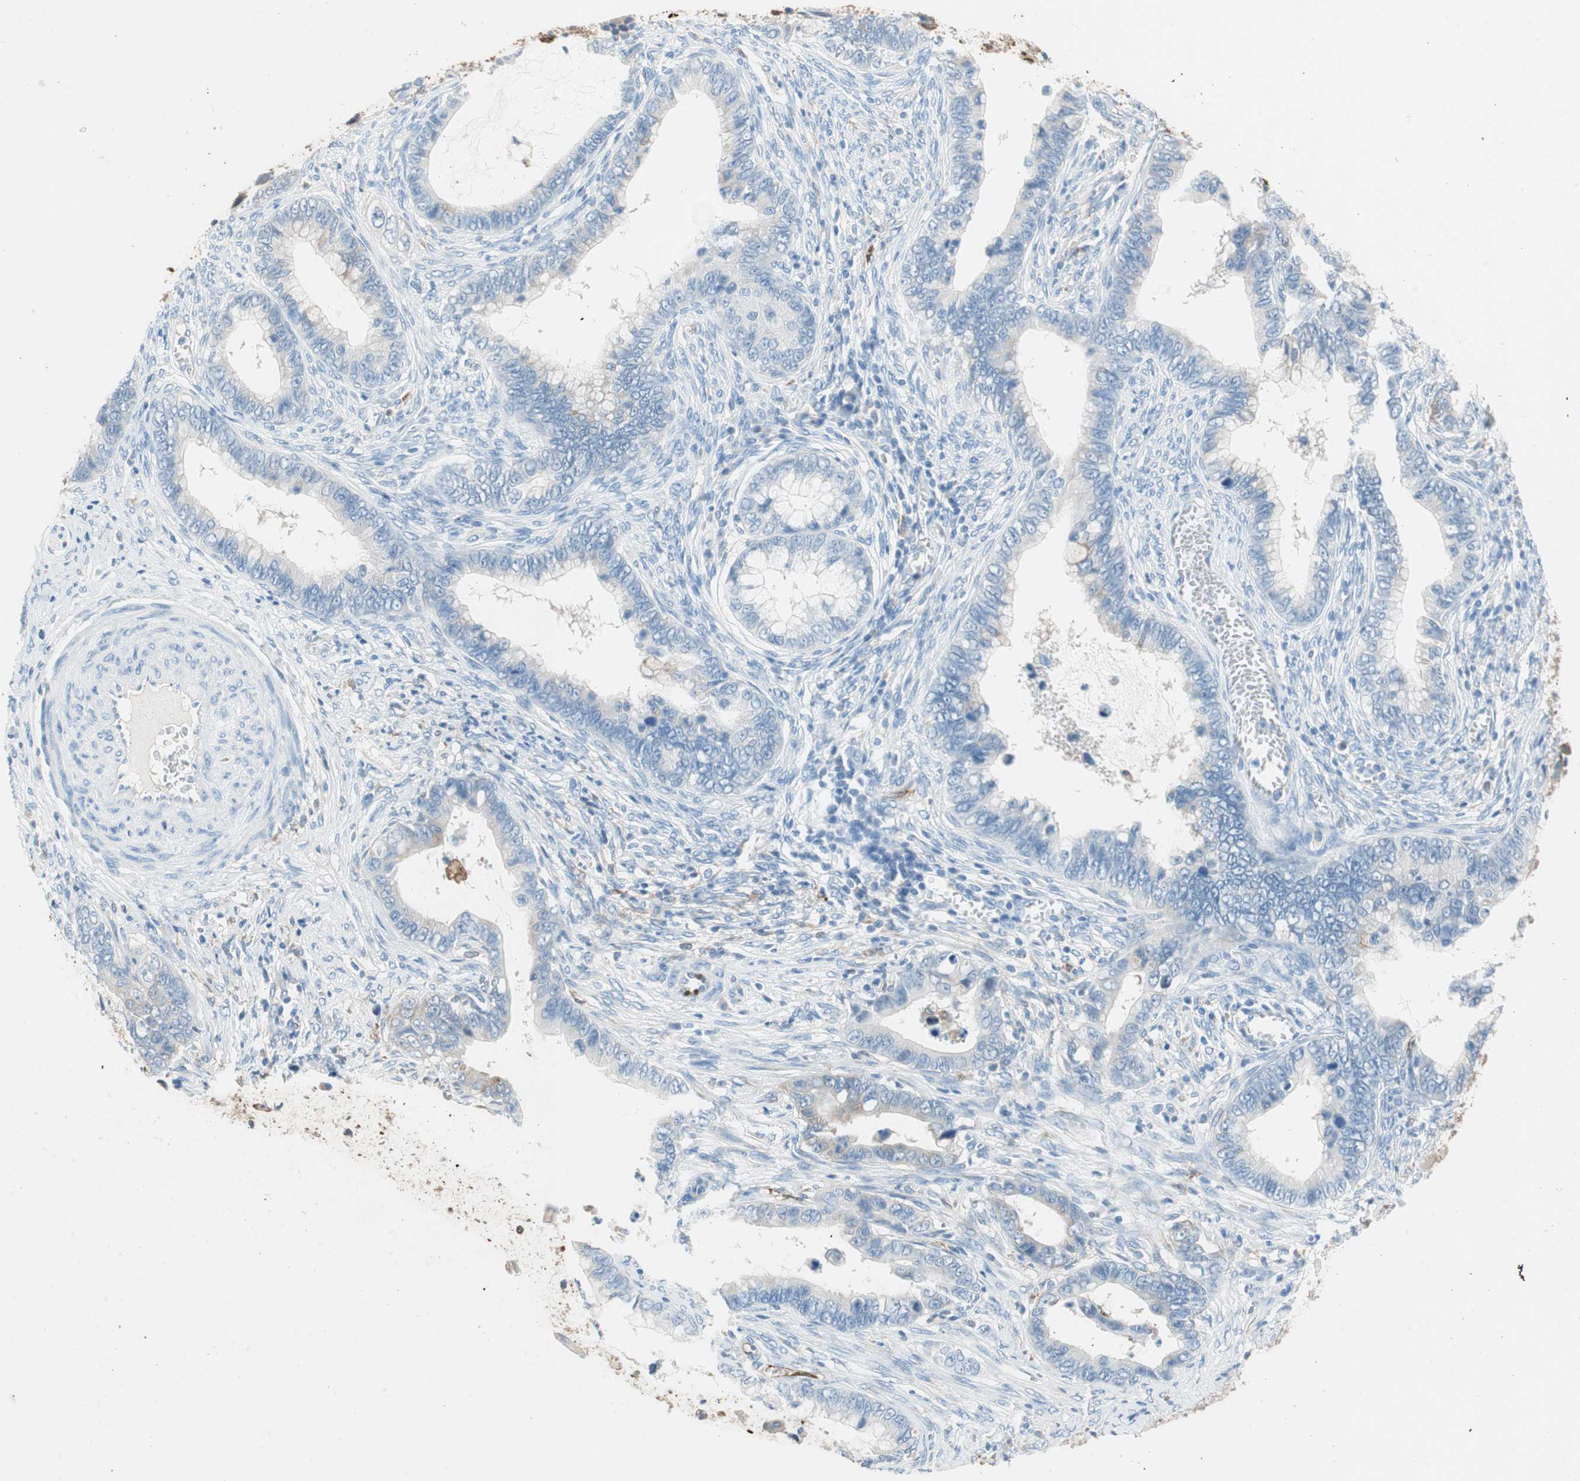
{"staining": {"intensity": "negative", "quantity": "none", "location": "none"}, "tissue": "cervical cancer", "cell_type": "Tumor cells", "image_type": "cancer", "snomed": [{"axis": "morphology", "description": "Adenocarcinoma, NOS"}, {"axis": "topography", "description": "Cervix"}], "caption": "Protein analysis of cervical cancer (adenocarcinoma) exhibits no significant expression in tumor cells. (DAB (3,3'-diaminobenzidine) IHC, high magnification).", "gene": "GLUL", "patient": {"sex": "female", "age": 44}}